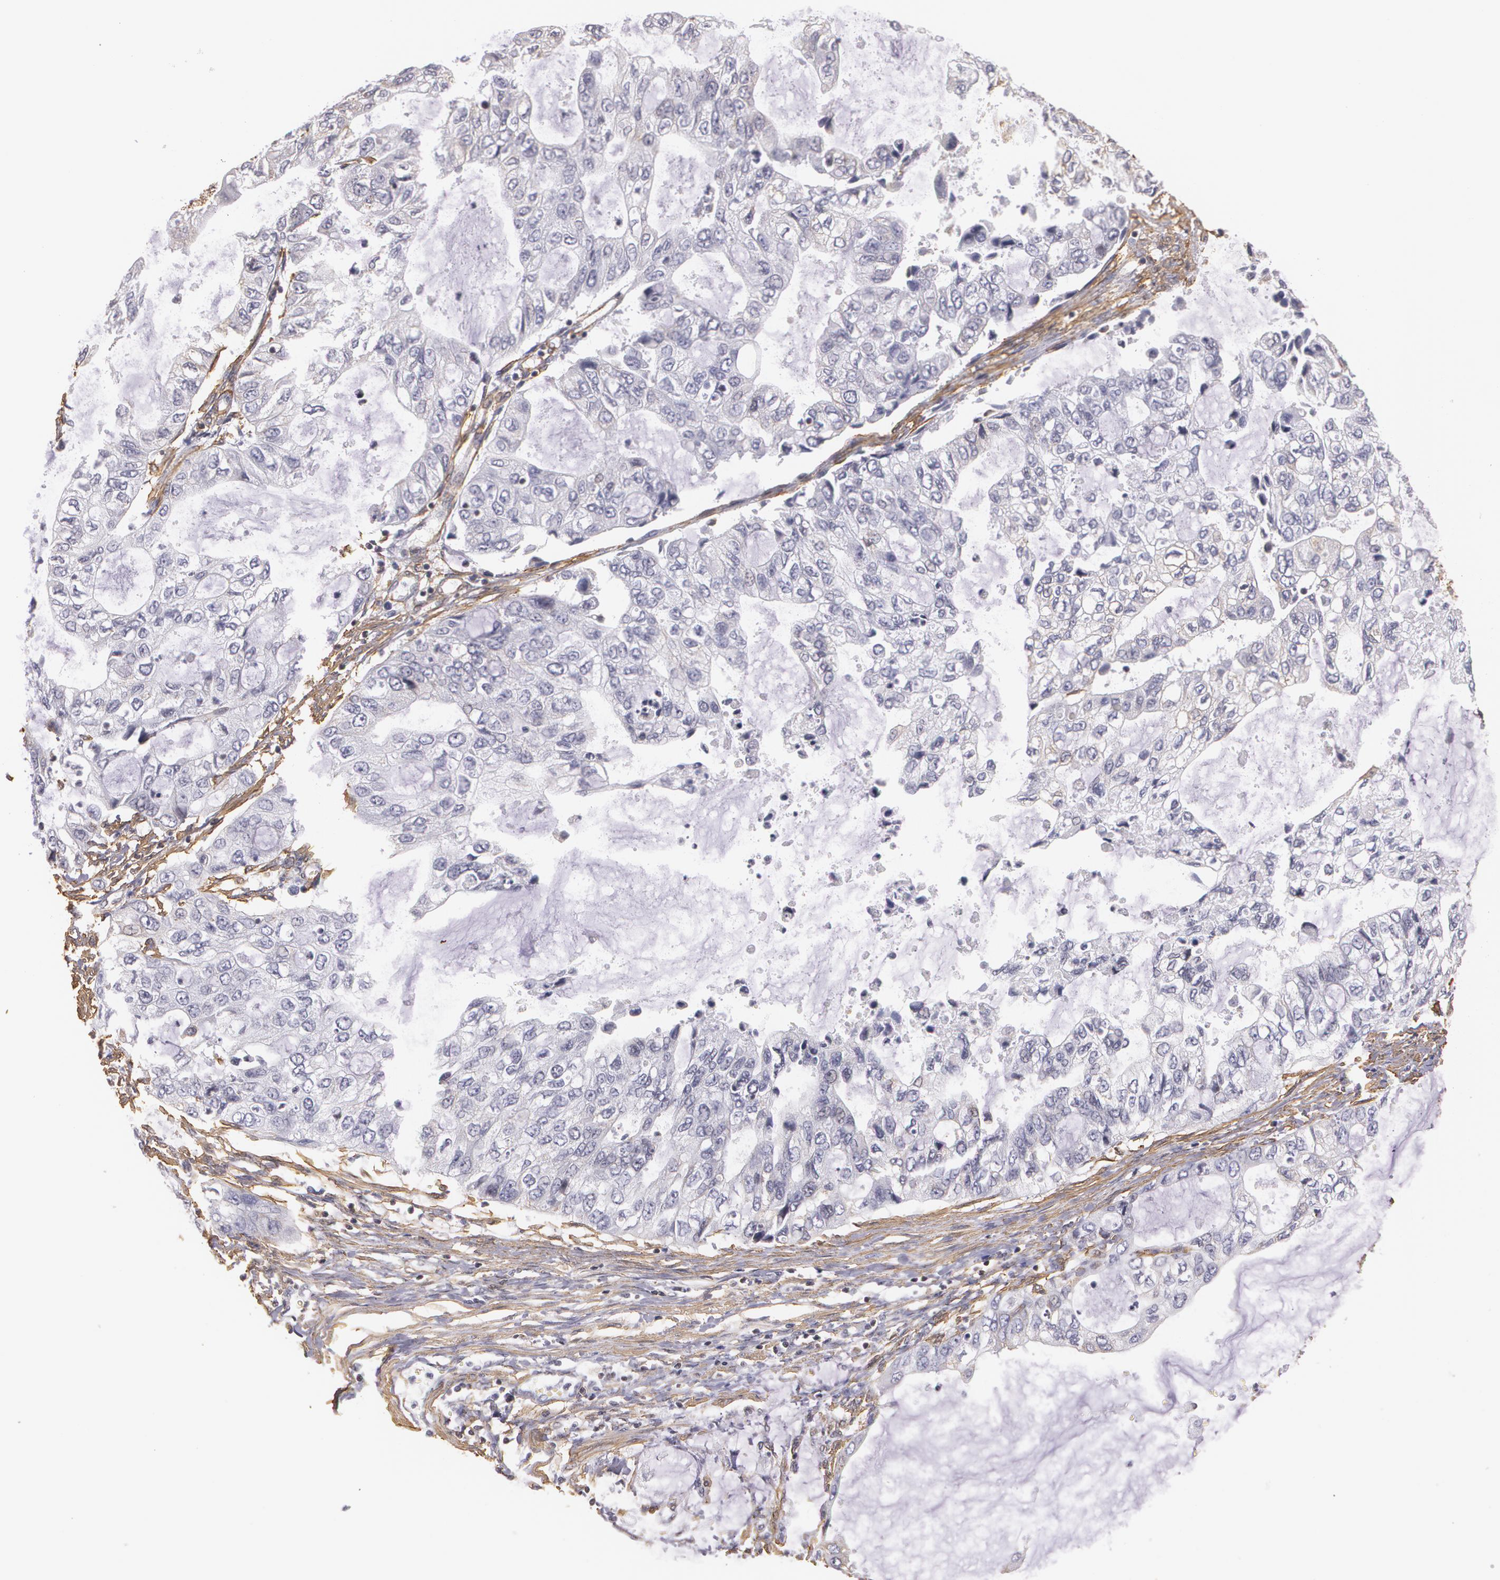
{"staining": {"intensity": "negative", "quantity": "none", "location": "none"}, "tissue": "stomach cancer", "cell_type": "Tumor cells", "image_type": "cancer", "snomed": [{"axis": "morphology", "description": "Adenocarcinoma, NOS"}, {"axis": "topography", "description": "Stomach, upper"}], "caption": "IHC histopathology image of human stomach adenocarcinoma stained for a protein (brown), which displays no positivity in tumor cells.", "gene": "VAMP1", "patient": {"sex": "female", "age": 52}}